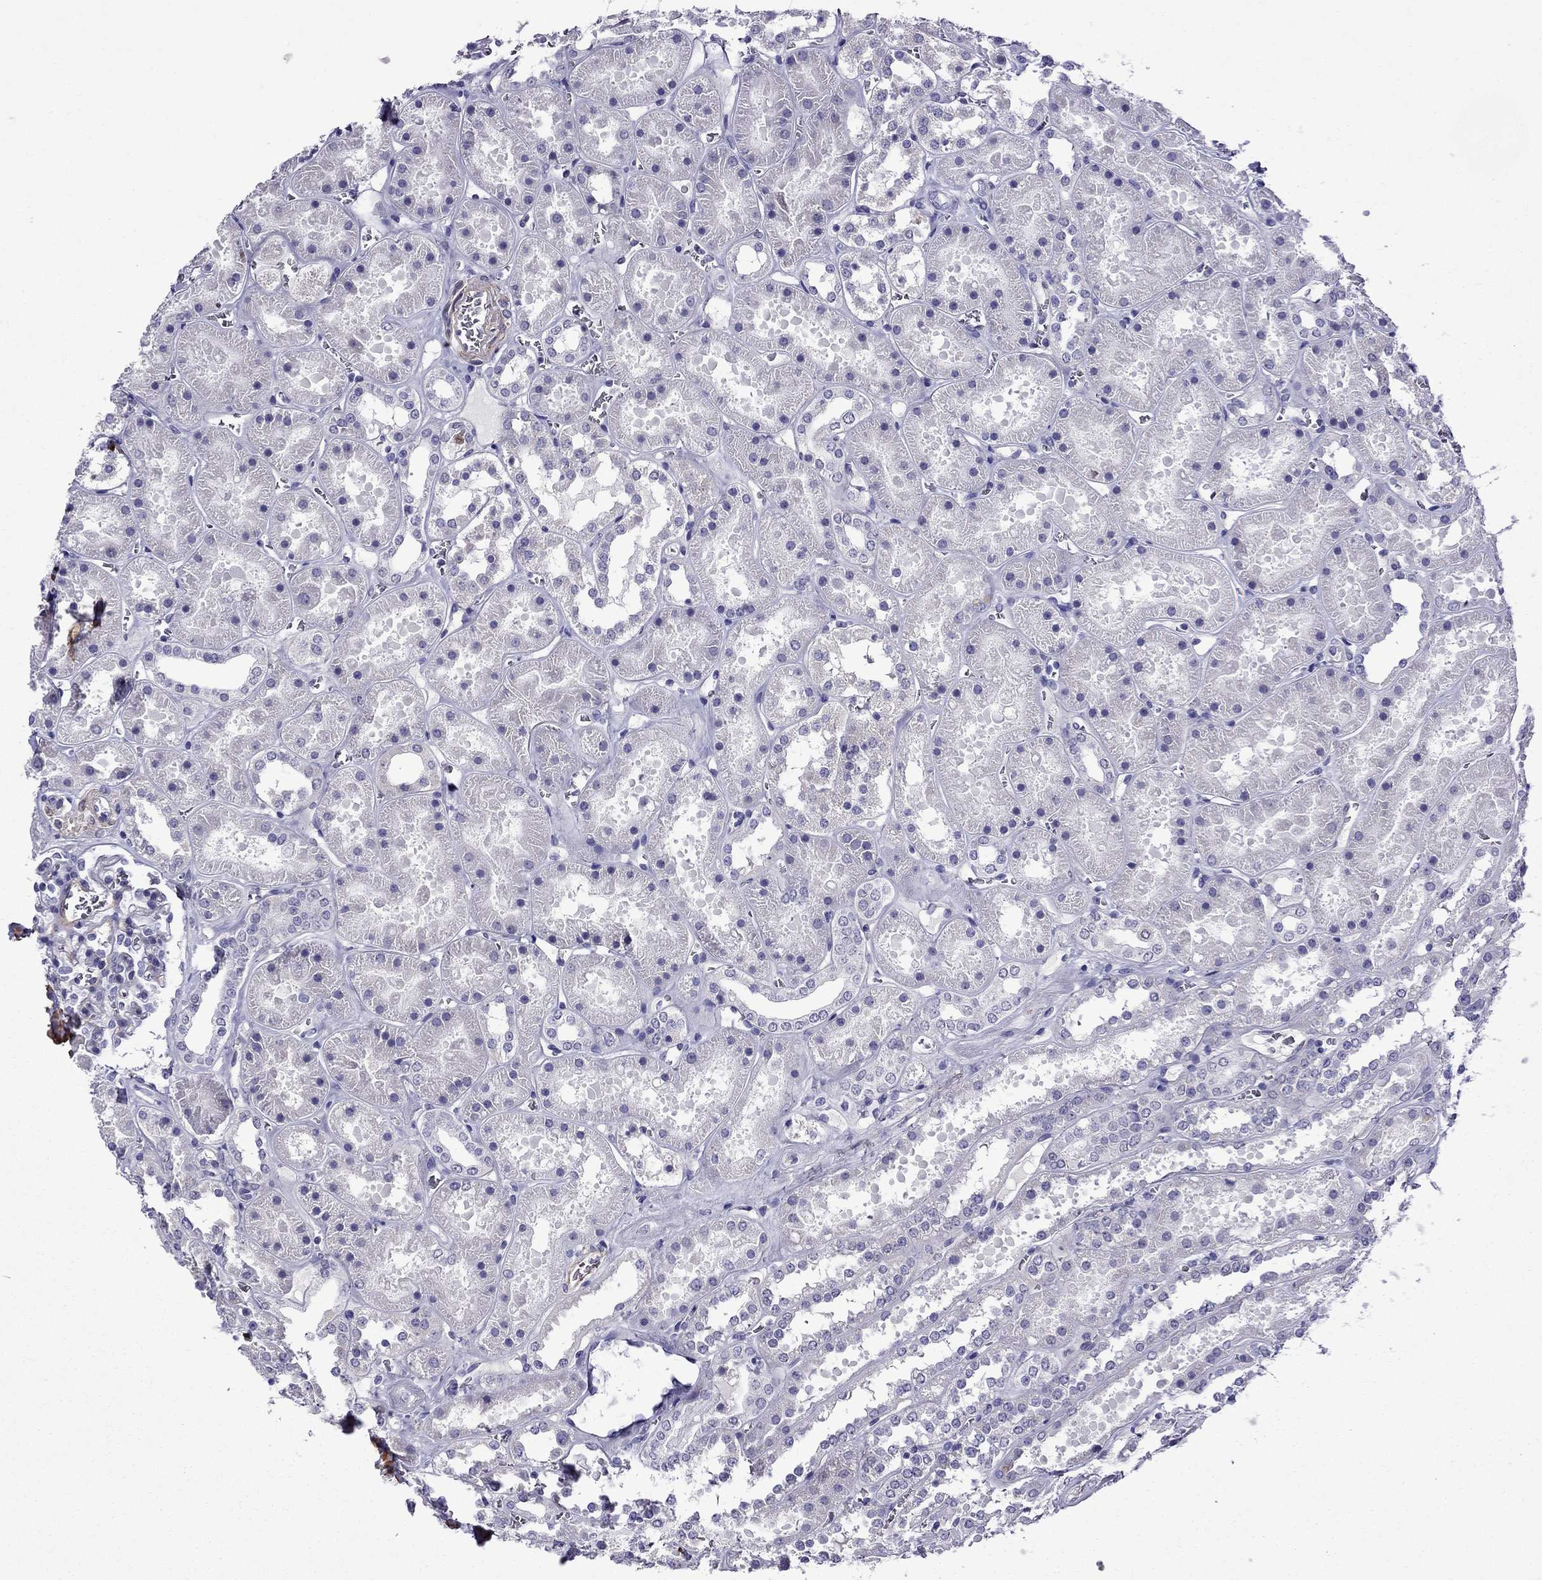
{"staining": {"intensity": "negative", "quantity": "none", "location": "none"}, "tissue": "kidney", "cell_type": "Cells in glomeruli", "image_type": "normal", "snomed": [{"axis": "morphology", "description": "Normal tissue, NOS"}, {"axis": "topography", "description": "Kidney"}], "caption": "Cells in glomeruli are negative for protein expression in normal human kidney. (Brightfield microscopy of DAB immunohistochemistry (IHC) at high magnification).", "gene": "CHRNA5", "patient": {"sex": "female", "age": 41}}